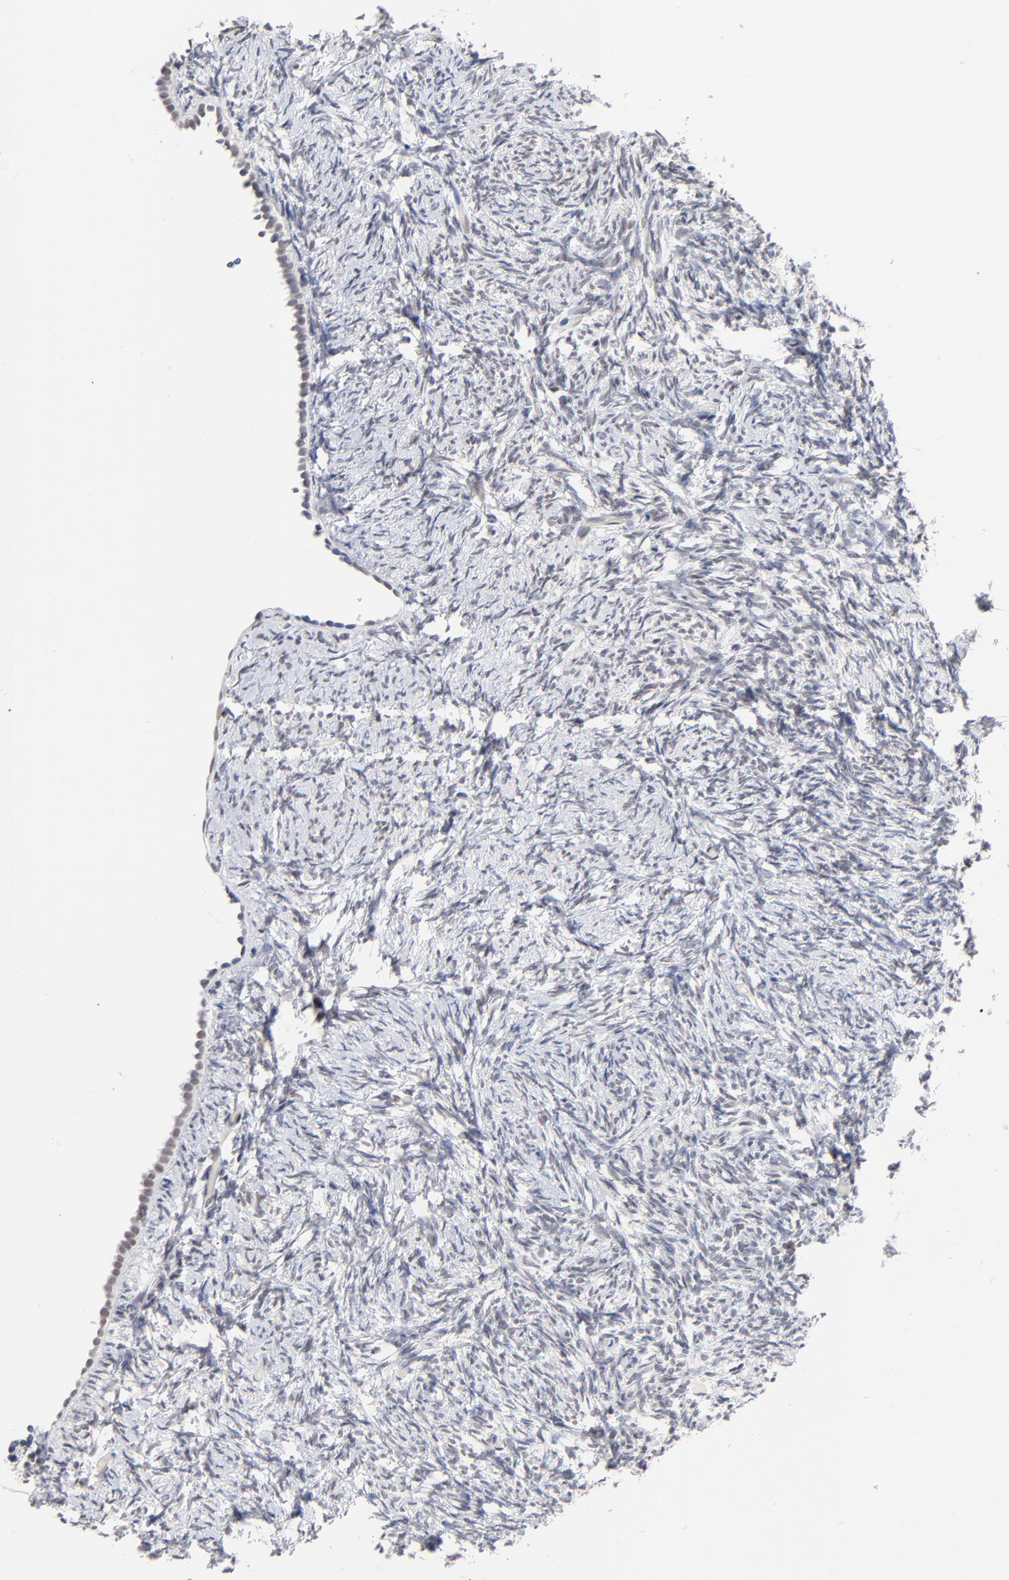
{"staining": {"intensity": "weak", "quantity": ">75%", "location": "nuclear"}, "tissue": "ovary", "cell_type": "Follicle cells", "image_type": "normal", "snomed": [{"axis": "morphology", "description": "Normal tissue, NOS"}, {"axis": "topography", "description": "Ovary"}], "caption": "High-power microscopy captured an immunohistochemistry micrograph of benign ovary, revealing weak nuclear positivity in approximately >75% of follicle cells.", "gene": "ORC2", "patient": {"sex": "female", "age": 60}}